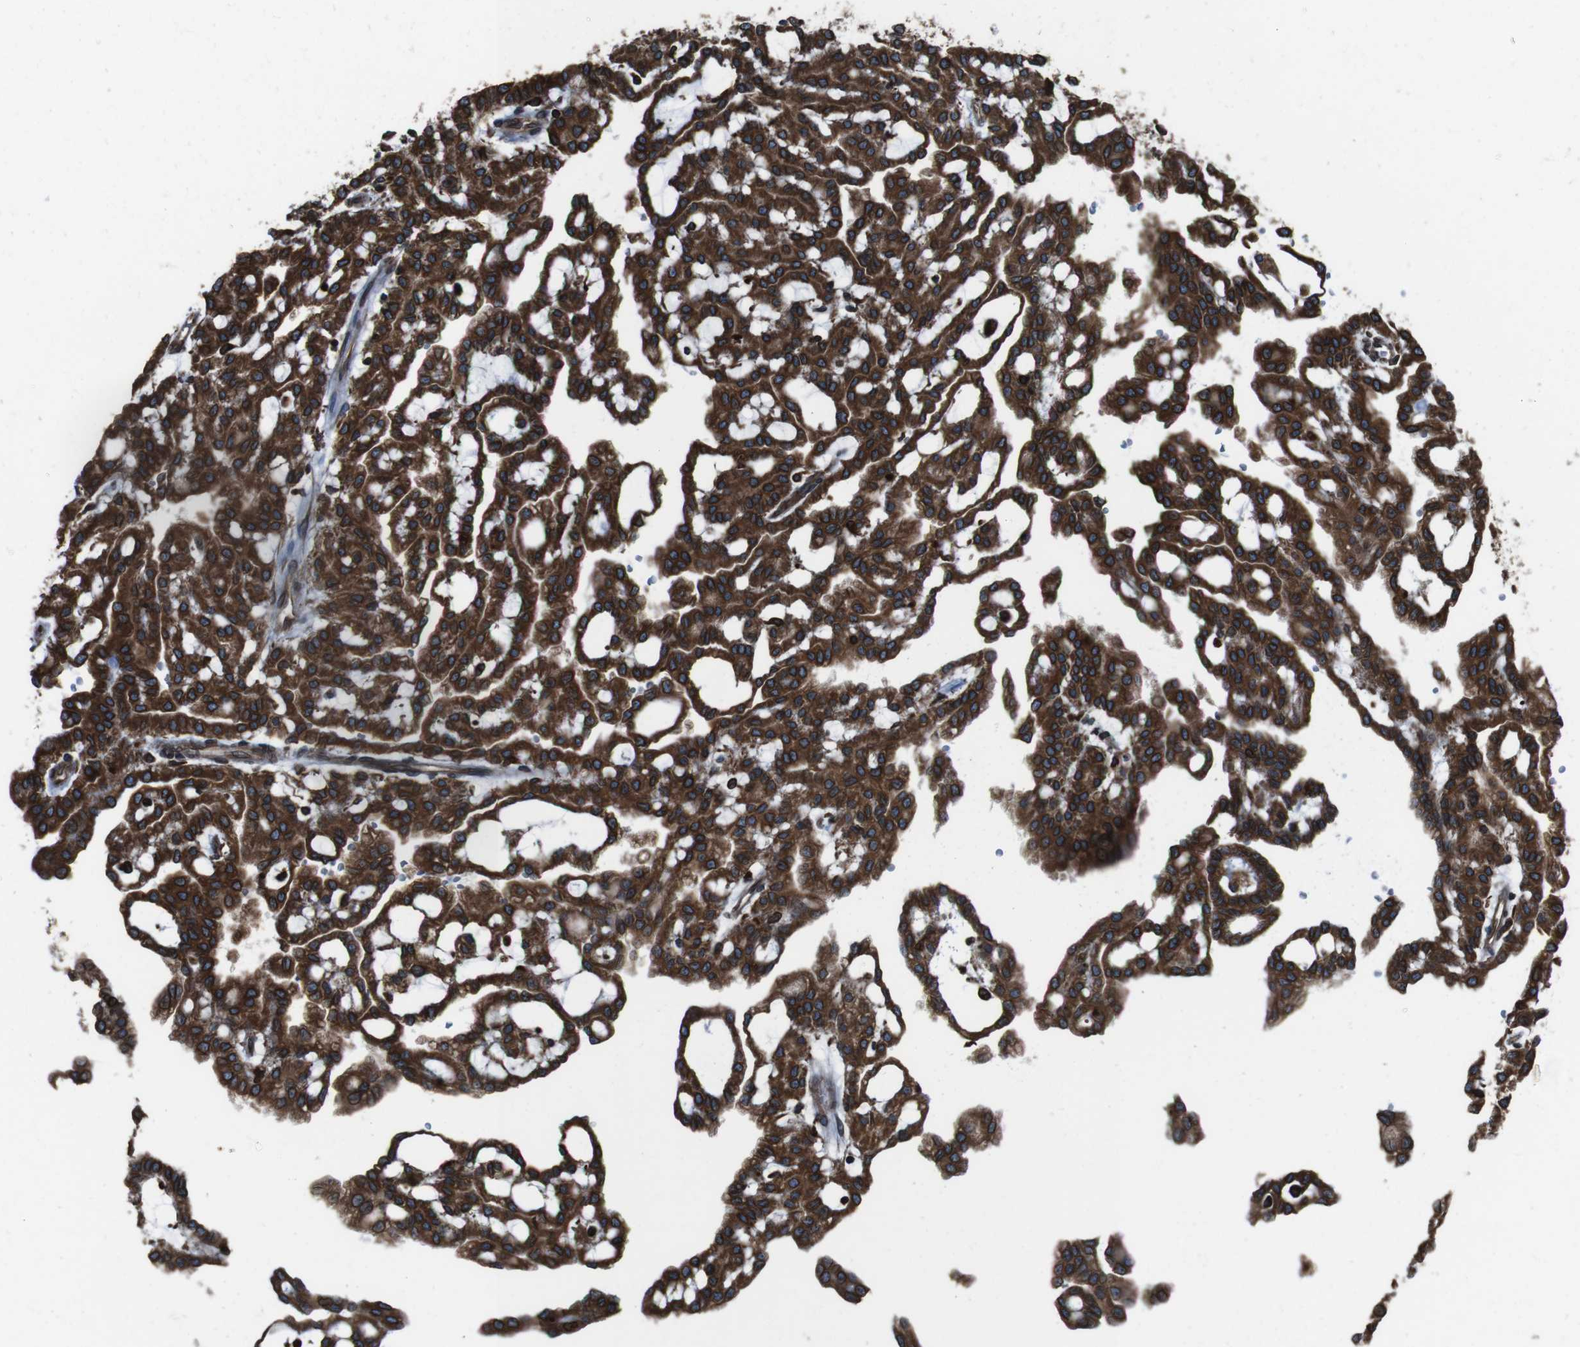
{"staining": {"intensity": "strong", "quantity": ">75%", "location": "cytoplasmic/membranous"}, "tissue": "renal cancer", "cell_type": "Tumor cells", "image_type": "cancer", "snomed": [{"axis": "morphology", "description": "Adenocarcinoma, NOS"}, {"axis": "topography", "description": "Kidney"}], "caption": "Renal adenocarcinoma stained with IHC reveals strong cytoplasmic/membranous staining in about >75% of tumor cells.", "gene": "APMAP", "patient": {"sex": "male", "age": 63}}